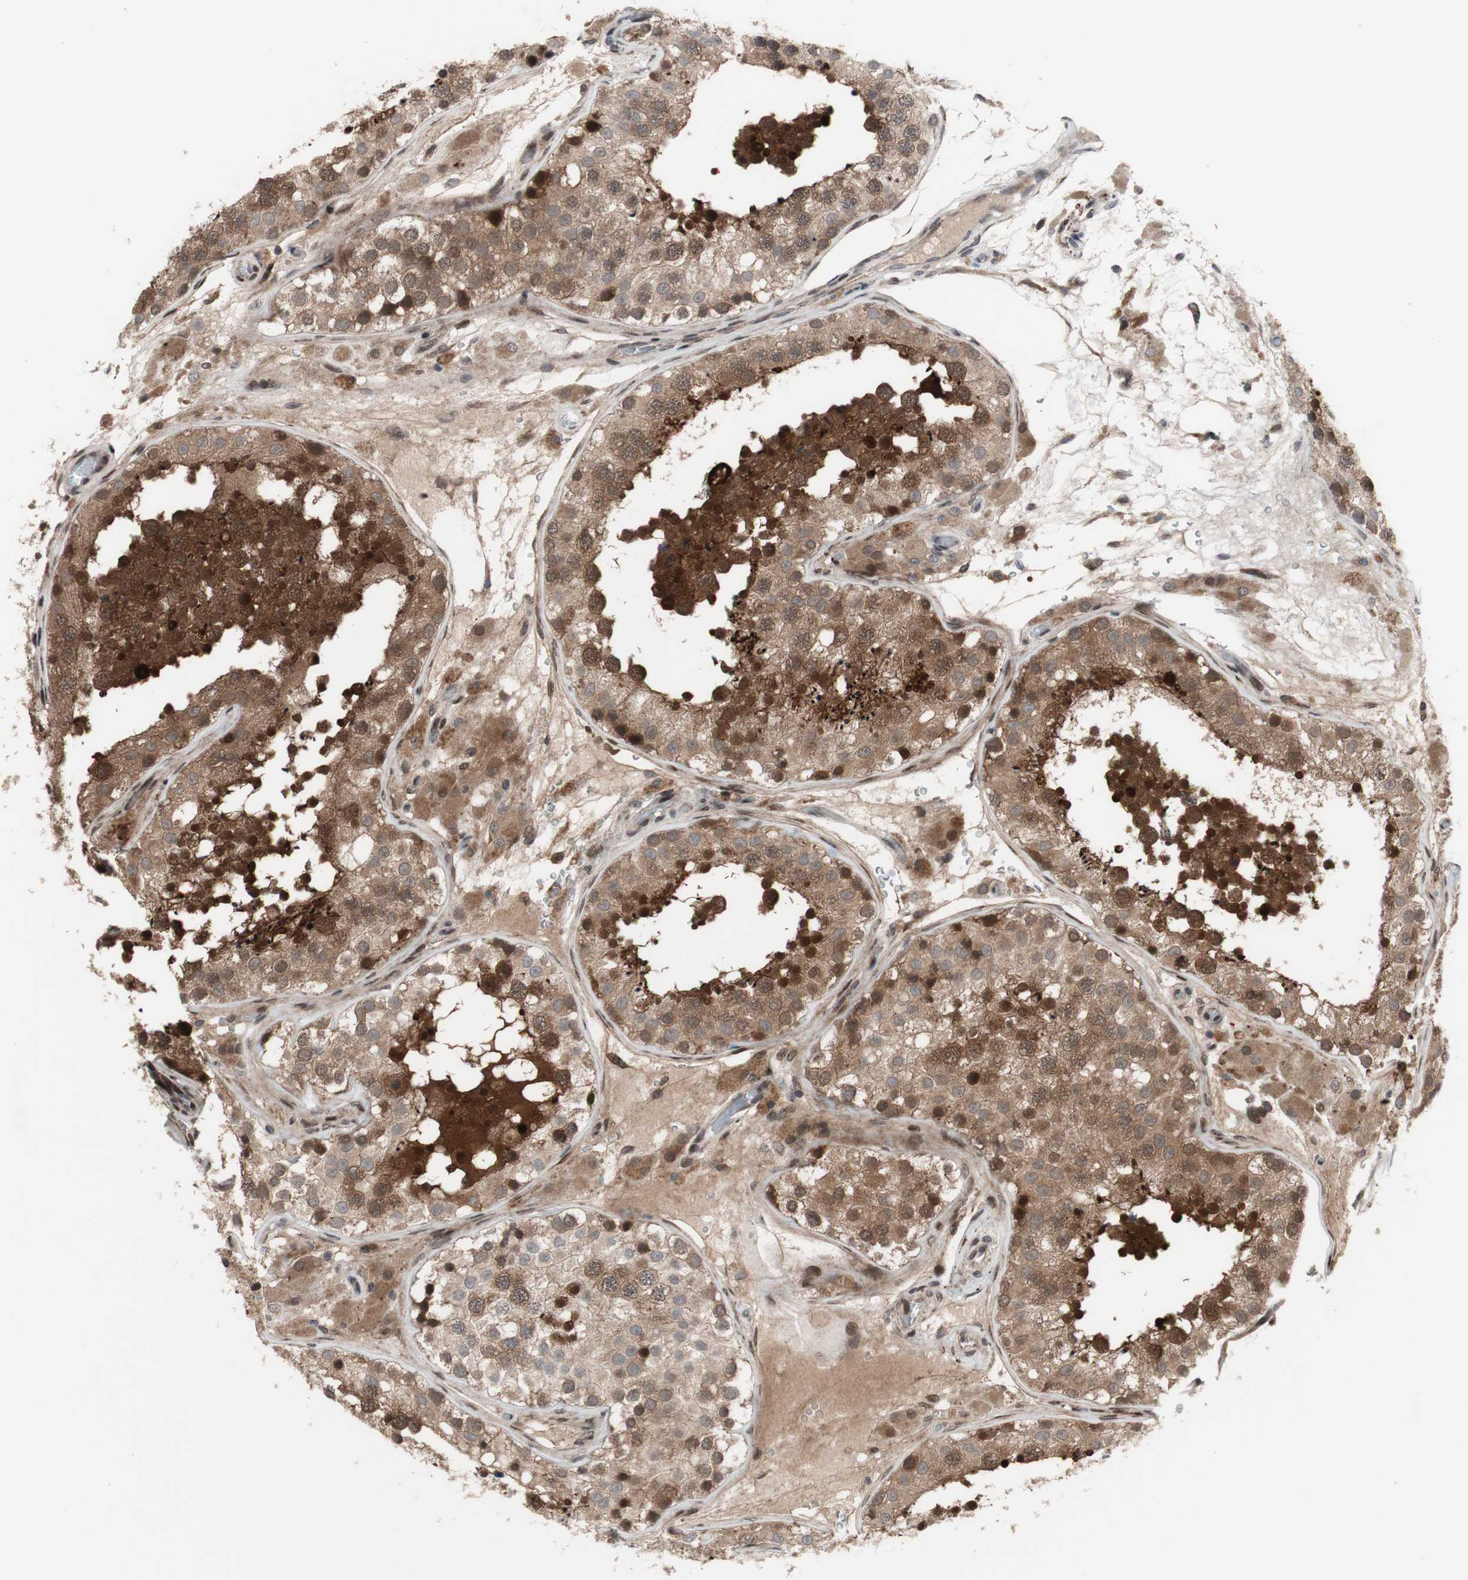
{"staining": {"intensity": "strong", "quantity": "25%-75%", "location": "cytoplasmic/membranous,nuclear"}, "tissue": "testis", "cell_type": "Cells in seminiferous ducts", "image_type": "normal", "snomed": [{"axis": "morphology", "description": "Normal tissue, NOS"}, {"axis": "topography", "description": "Testis"}], "caption": "A brown stain shows strong cytoplasmic/membranous,nuclear expression of a protein in cells in seminiferous ducts of unremarkable human testis. (DAB IHC with brightfield microscopy, high magnification).", "gene": "OAZ1", "patient": {"sex": "male", "age": 26}}